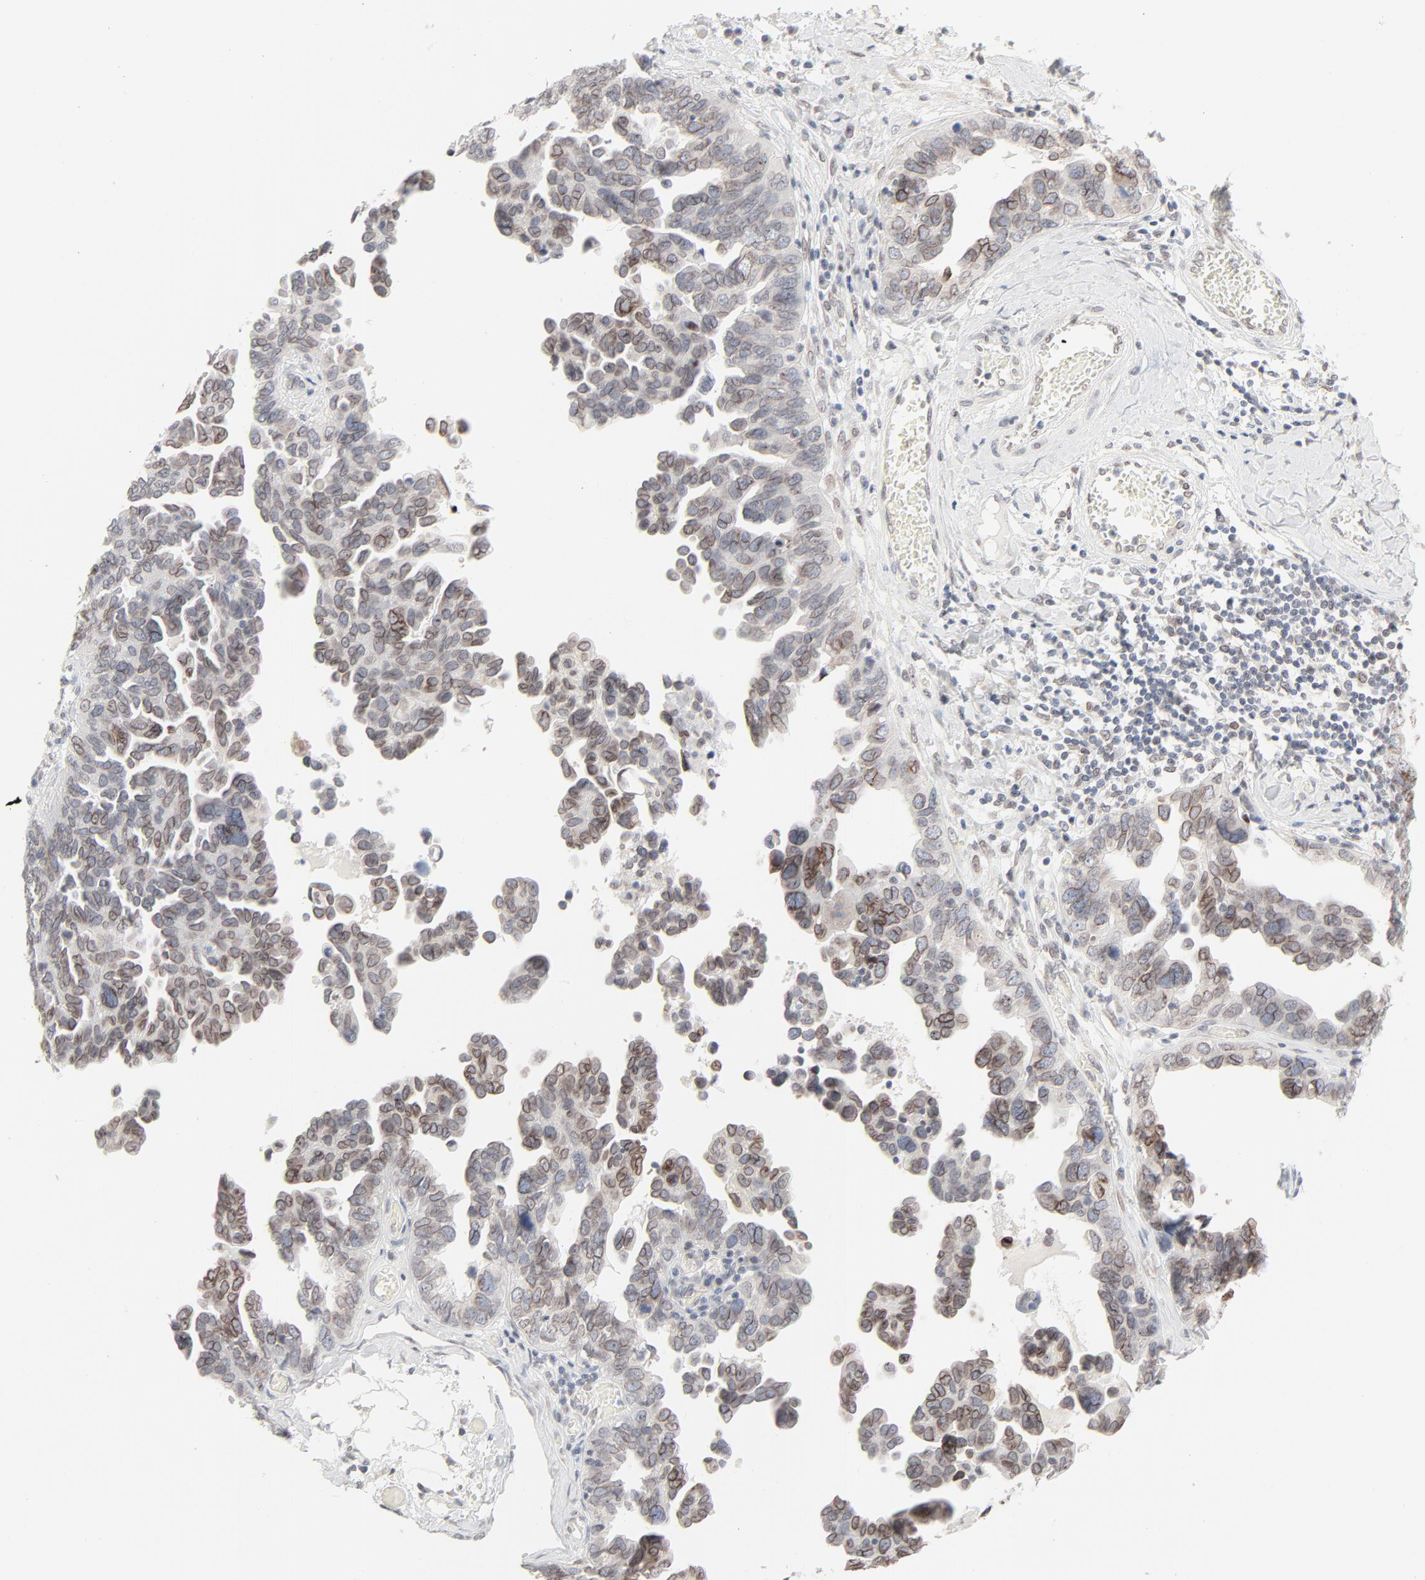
{"staining": {"intensity": "moderate", "quantity": "25%-75%", "location": "cytoplasmic/membranous,nuclear"}, "tissue": "ovarian cancer", "cell_type": "Tumor cells", "image_type": "cancer", "snomed": [{"axis": "morphology", "description": "Cystadenocarcinoma, serous, NOS"}, {"axis": "topography", "description": "Ovary"}], "caption": "High-power microscopy captured an immunohistochemistry histopathology image of ovarian cancer (serous cystadenocarcinoma), revealing moderate cytoplasmic/membranous and nuclear staining in about 25%-75% of tumor cells.", "gene": "MAD1L1", "patient": {"sex": "female", "age": 64}}